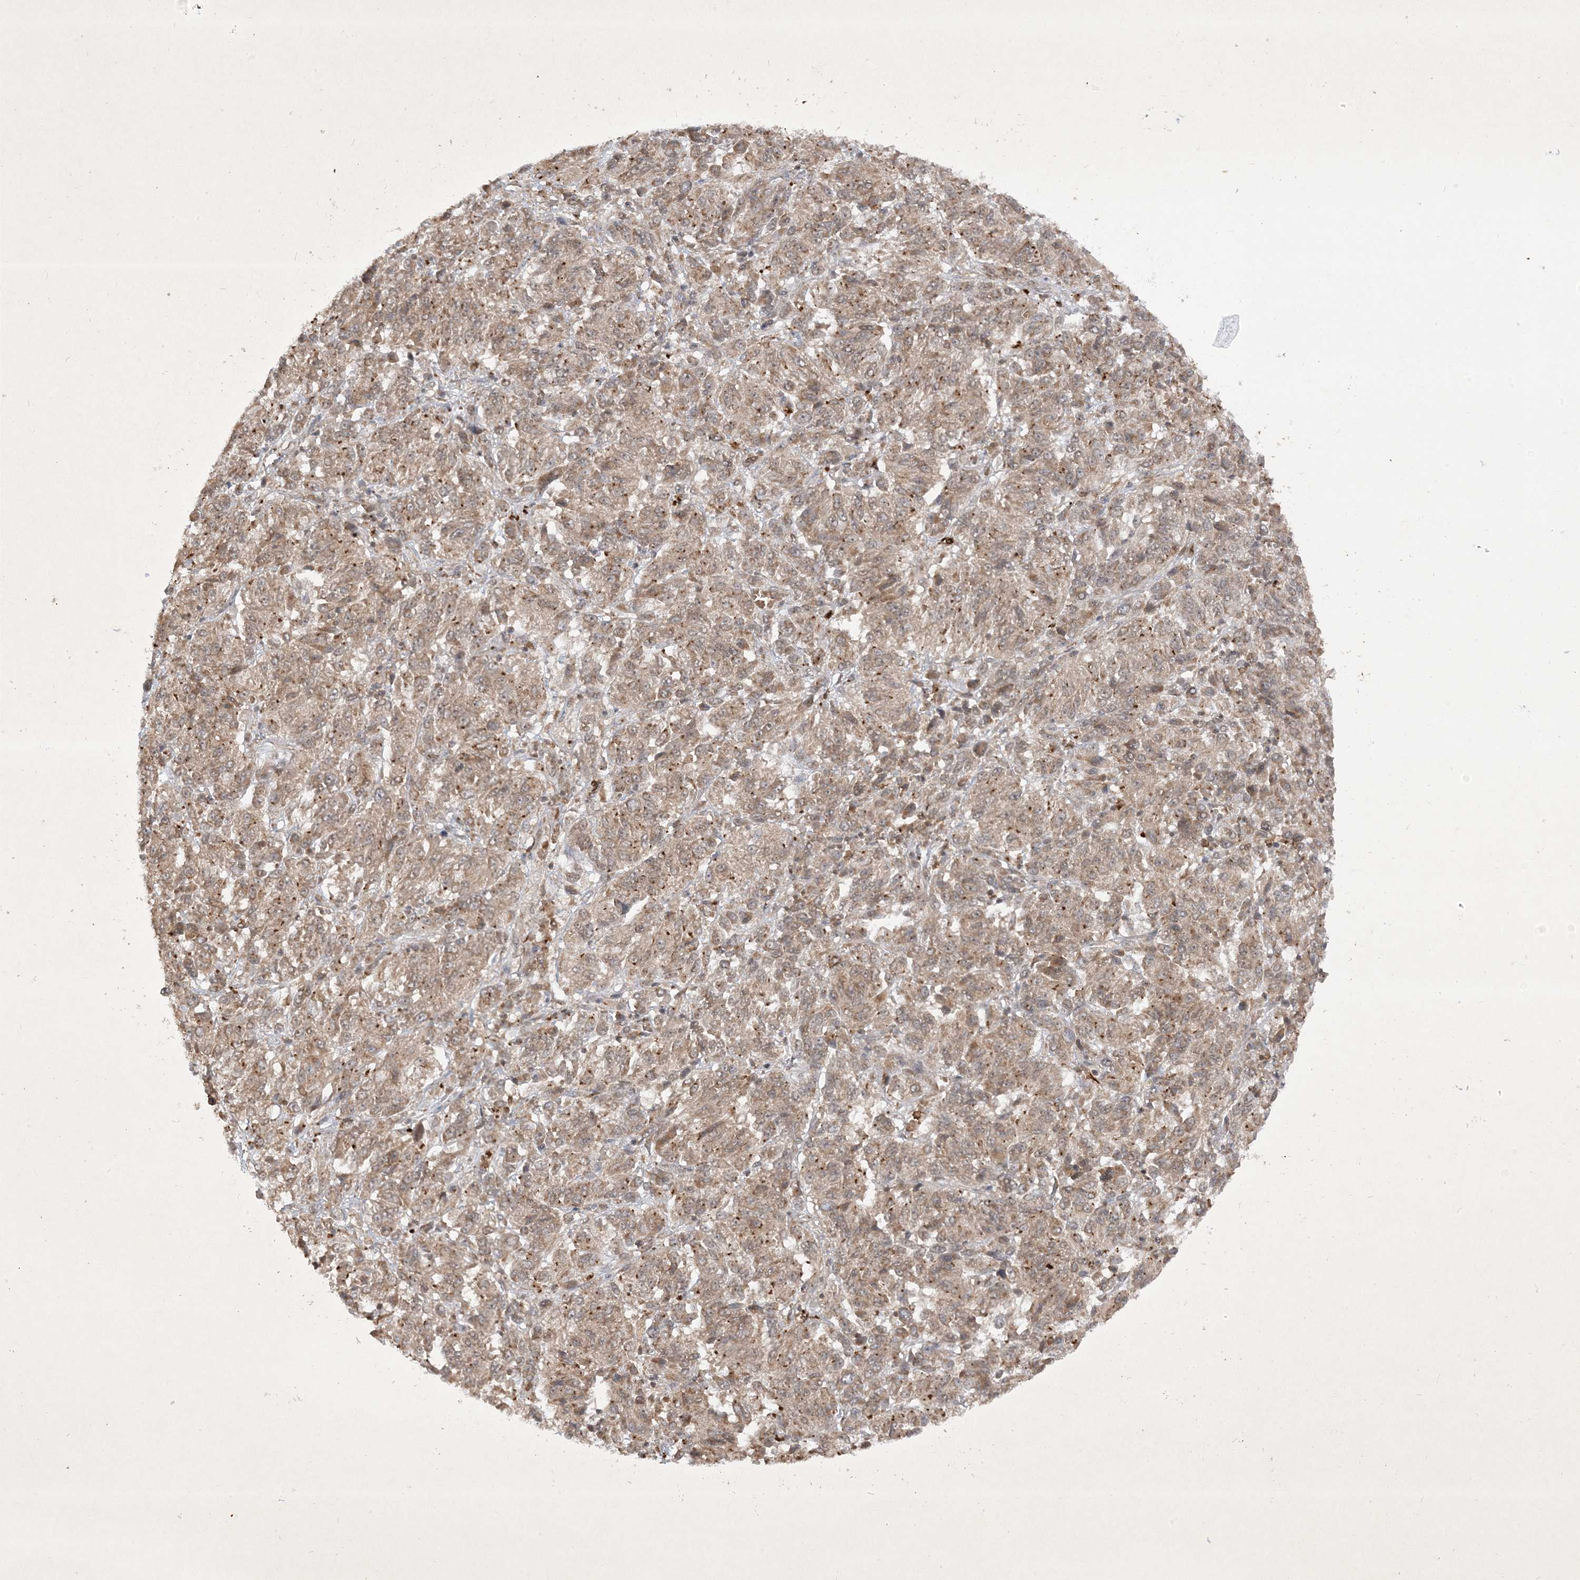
{"staining": {"intensity": "weak", "quantity": ">75%", "location": "cytoplasmic/membranous"}, "tissue": "melanoma", "cell_type": "Tumor cells", "image_type": "cancer", "snomed": [{"axis": "morphology", "description": "Malignant melanoma, Metastatic site"}, {"axis": "topography", "description": "Lung"}], "caption": "Weak cytoplasmic/membranous positivity for a protein is appreciated in about >75% of tumor cells of malignant melanoma (metastatic site) using immunohistochemistry (IHC).", "gene": "ZNF213", "patient": {"sex": "male", "age": 64}}